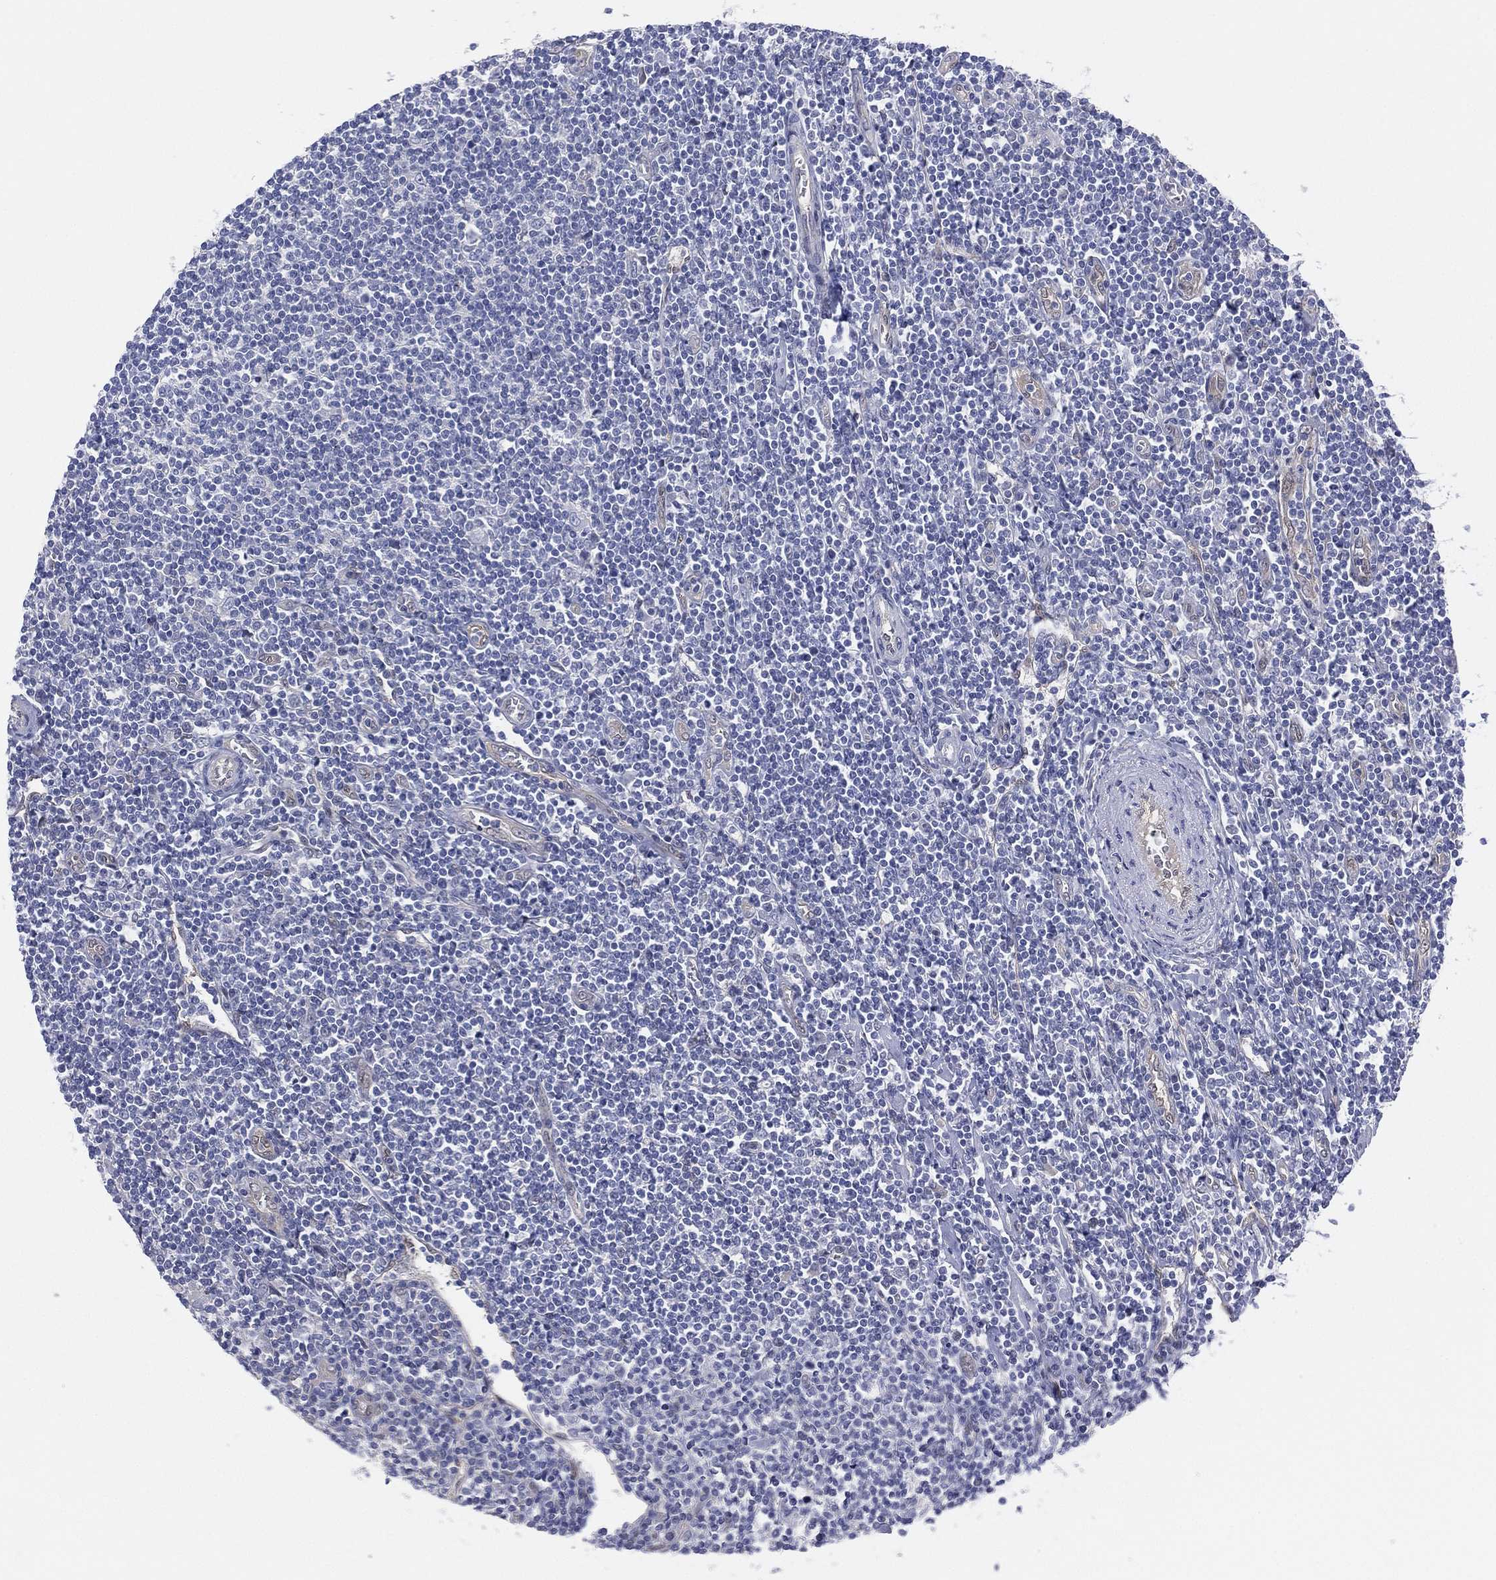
{"staining": {"intensity": "negative", "quantity": "none", "location": "none"}, "tissue": "lymphoma", "cell_type": "Tumor cells", "image_type": "cancer", "snomed": [{"axis": "morphology", "description": "Hodgkin's disease, NOS"}, {"axis": "topography", "description": "Lymph node"}], "caption": "Tumor cells are negative for protein expression in human lymphoma.", "gene": "DDAH1", "patient": {"sex": "male", "age": 40}}